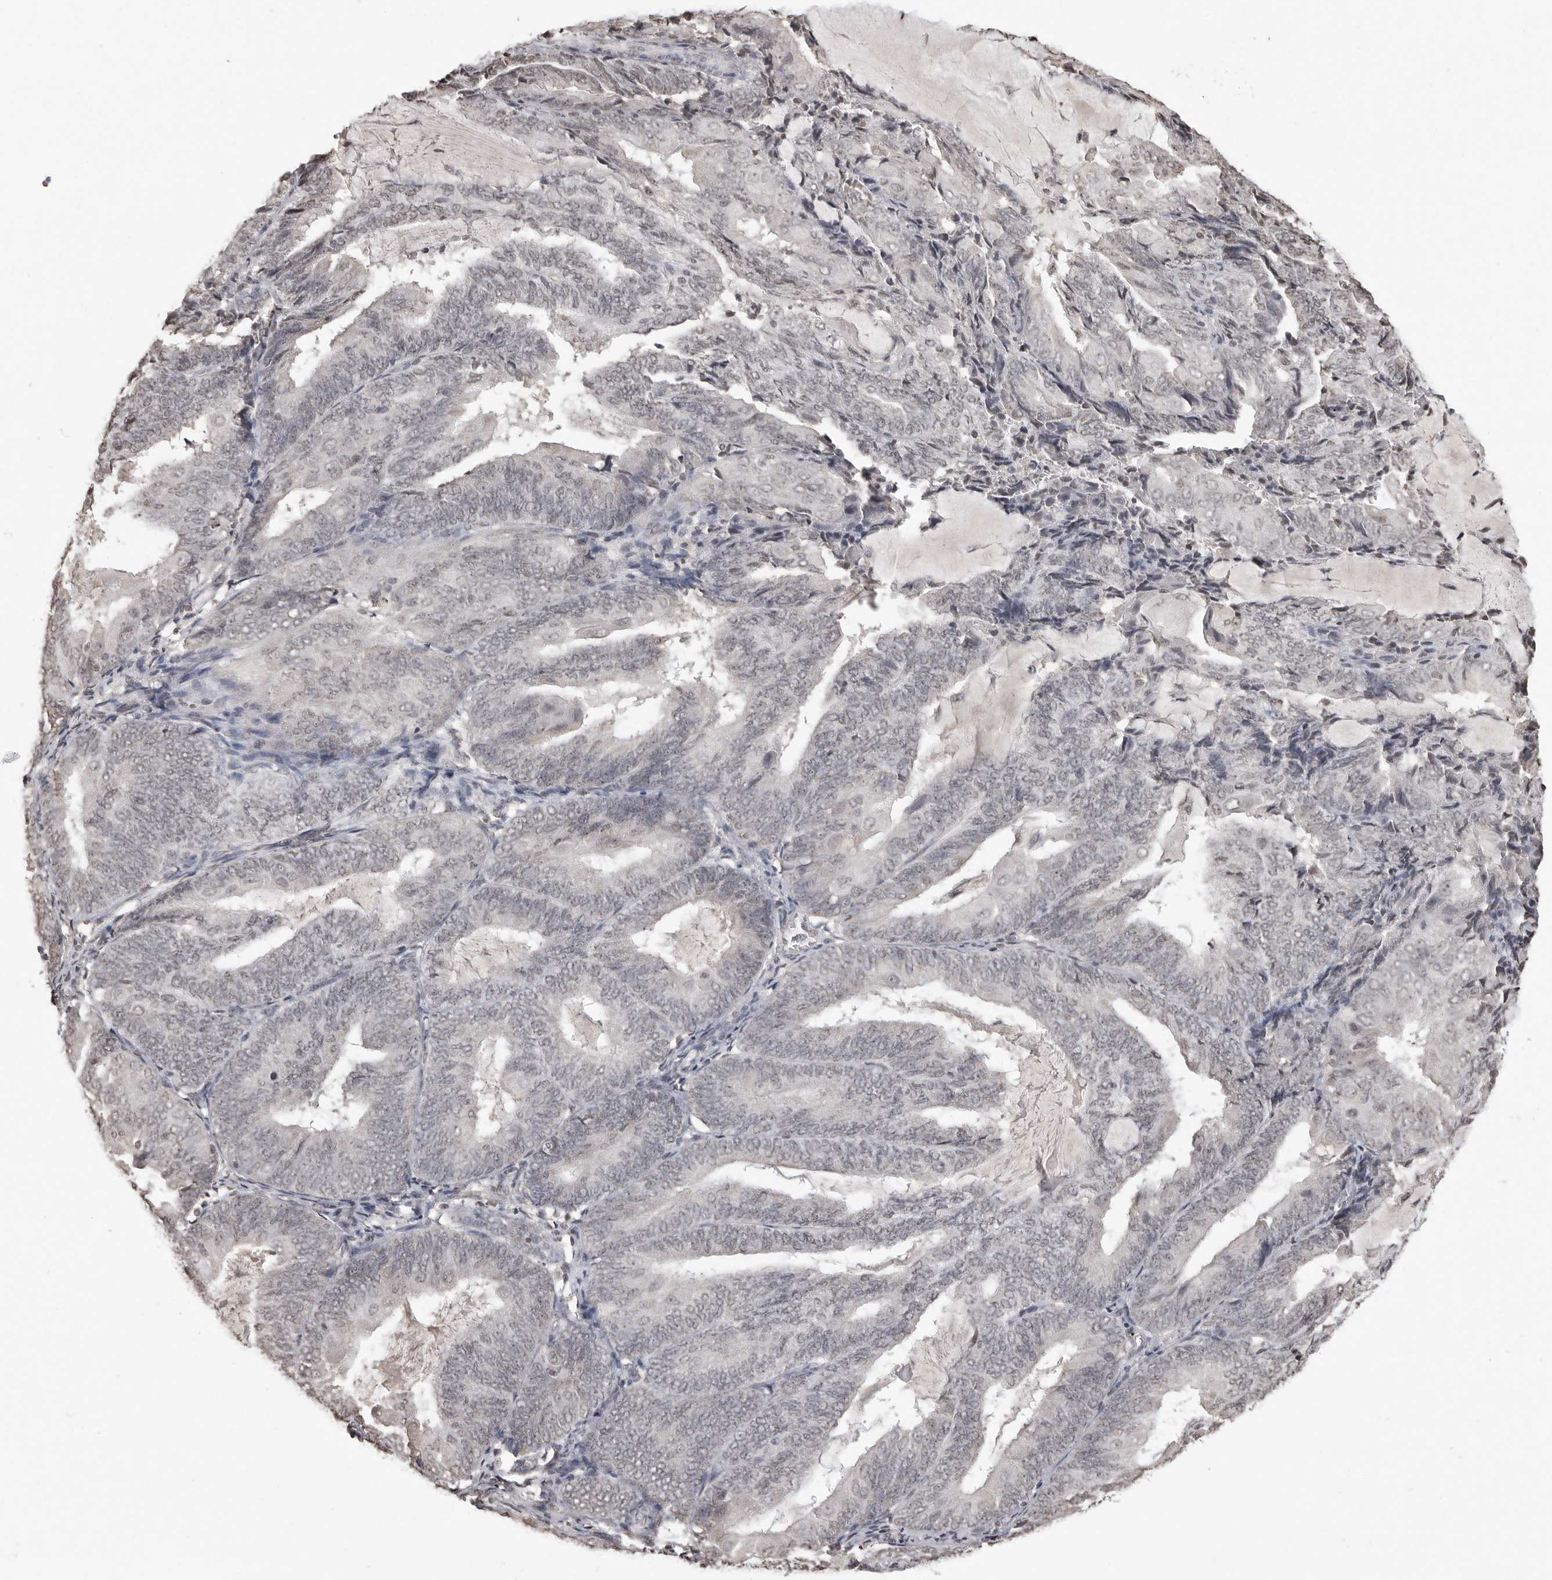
{"staining": {"intensity": "negative", "quantity": "none", "location": "none"}, "tissue": "endometrial cancer", "cell_type": "Tumor cells", "image_type": "cancer", "snomed": [{"axis": "morphology", "description": "Adenocarcinoma, NOS"}, {"axis": "topography", "description": "Endometrium"}], "caption": "A high-resolution image shows immunohistochemistry (IHC) staining of endometrial cancer (adenocarcinoma), which shows no significant staining in tumor cells. (IHC, brightfield microscopy, high magnification).", "gene": "WDR45", "patient": {"sex": "female", "age": 81}}